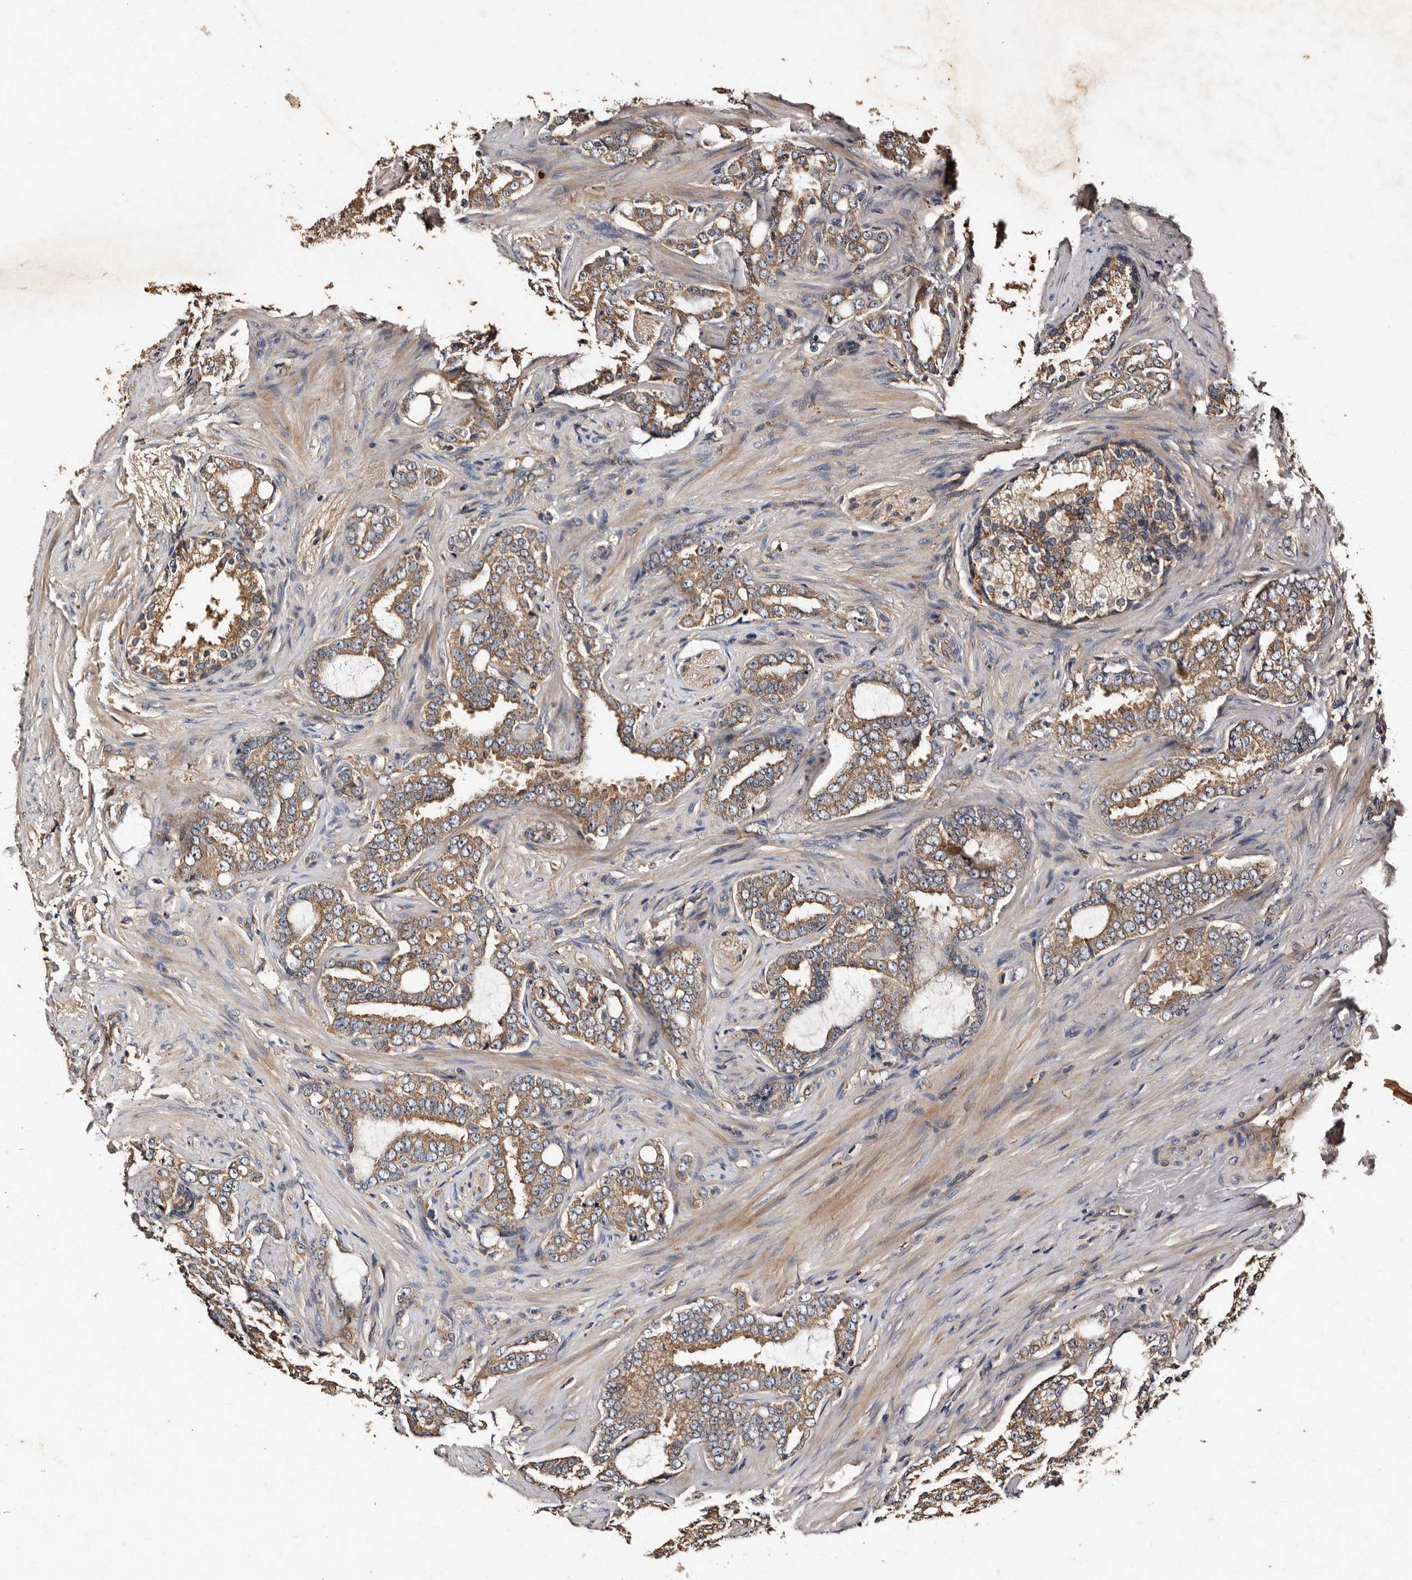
{"staining": {"intensity": "weak", "quantity": ">75%", "location": "cytoplasmic/membranous"}, "tissue": "prostate cancer", "cell_type": "Tumor cells", "image_type": "cancer", "snomed": [{"axis": "morphology", "description": "Adenocarcinoma, High grade"}, {"axis": "topography", "description": "Prostate"}], "caption": "Human prostate adenocarcinoma (high-grade) stained with a brown dye displays weak cytoplasmic/membranous positive expression in approximately >75% of tumor cells.", "gene": "ADCK5", "patient": {"sex": "male", "age": 64}}